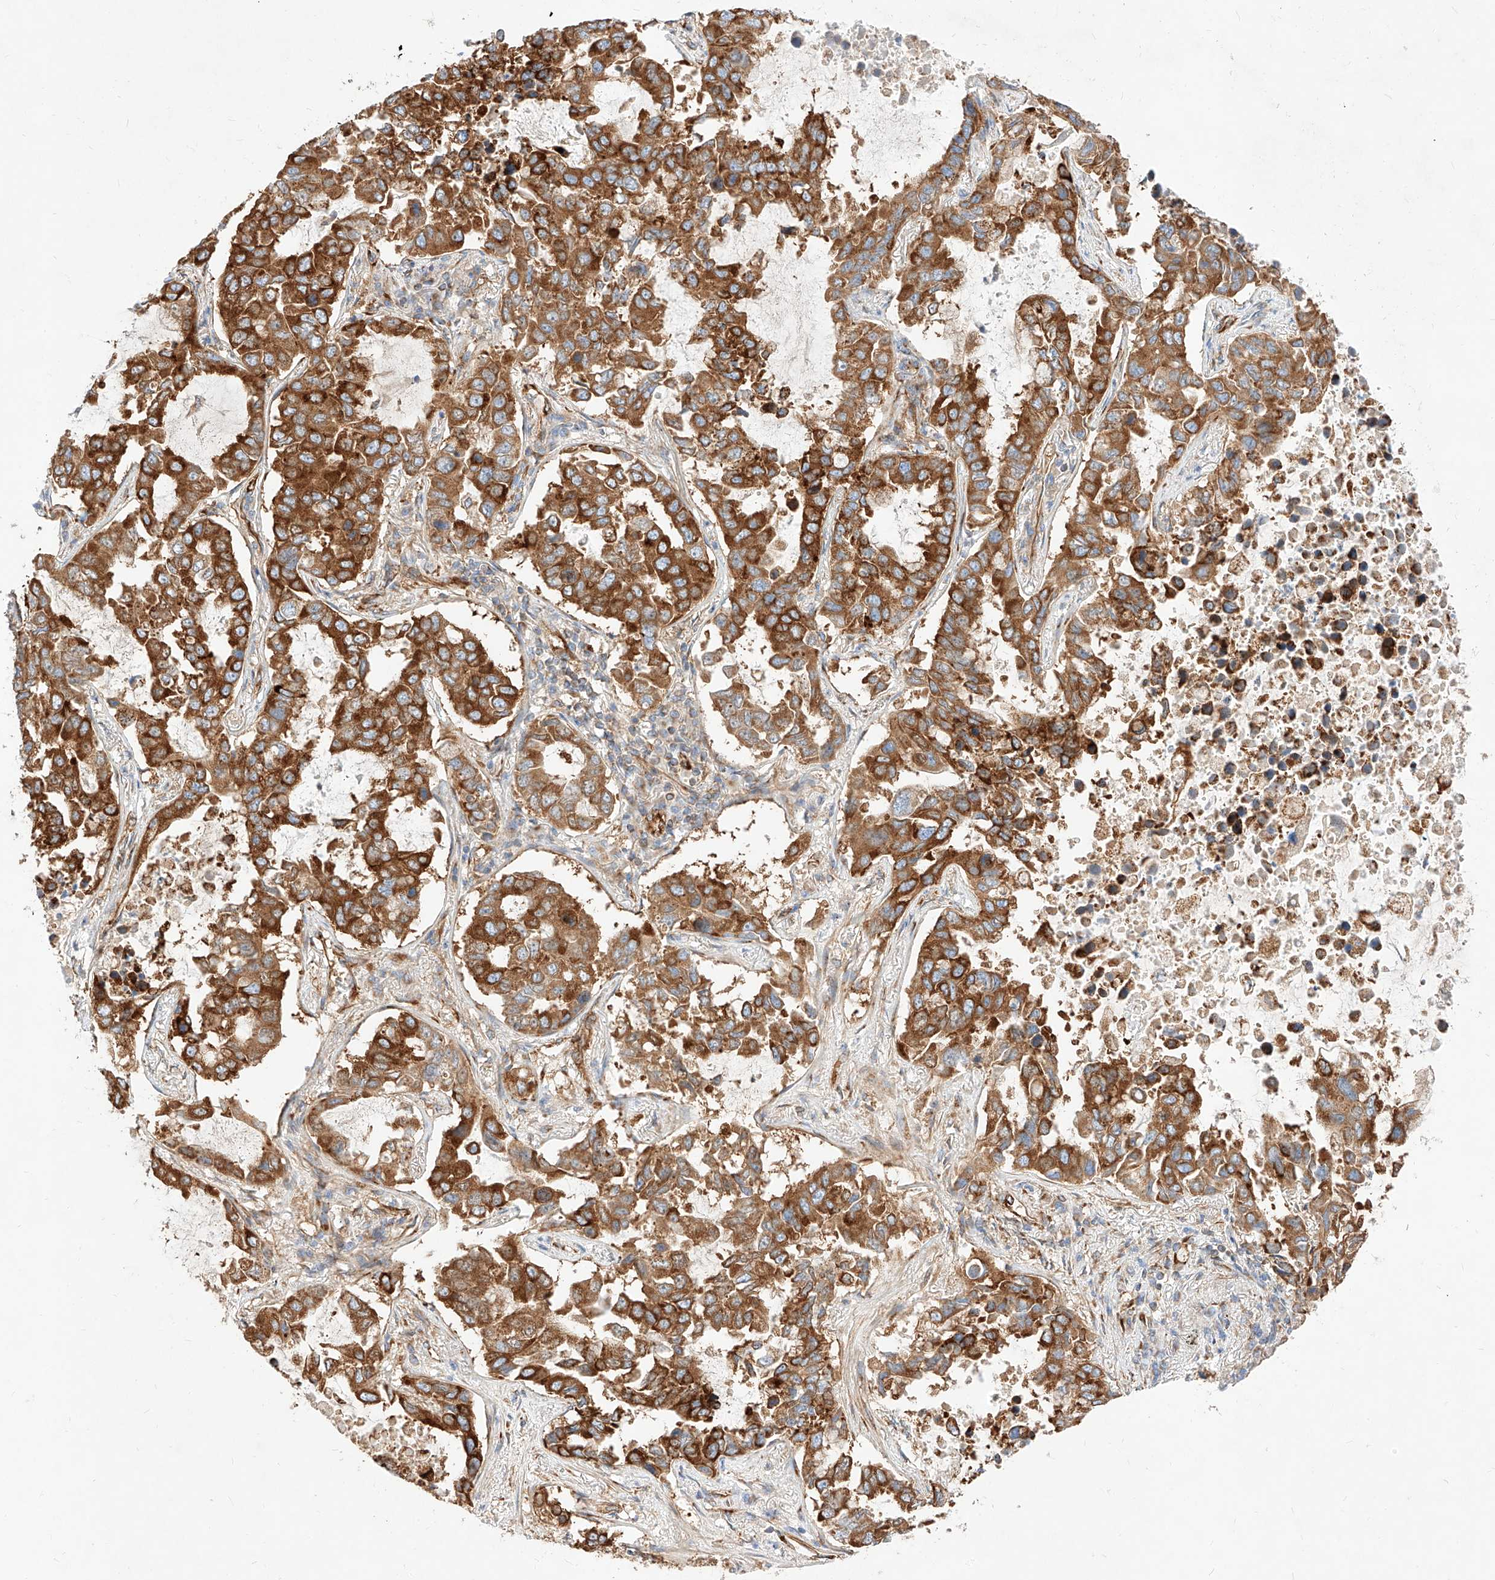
{"staining": {"intensity": "strong", "quantity": ">75%", "location": "cytoplasmic/membranous"}, "tissue": "lung cancer", "cell_type": "Tumor cells", "image_type": "cancer", "snomed": [{"axis": "morphology", "description": "Adenocarcinoma, NOS"}, {"axis": "topography", "description": "Lung"}], "caption": "About >75% of tumor cells in lung adenocarcinoma demonstrate strong cytoplasmic/membranous protein expression as visualized by brown immunohistochemical staining.", "gene": "CSGALNACT2", "patient": {"sex": "male", "age": 64}}